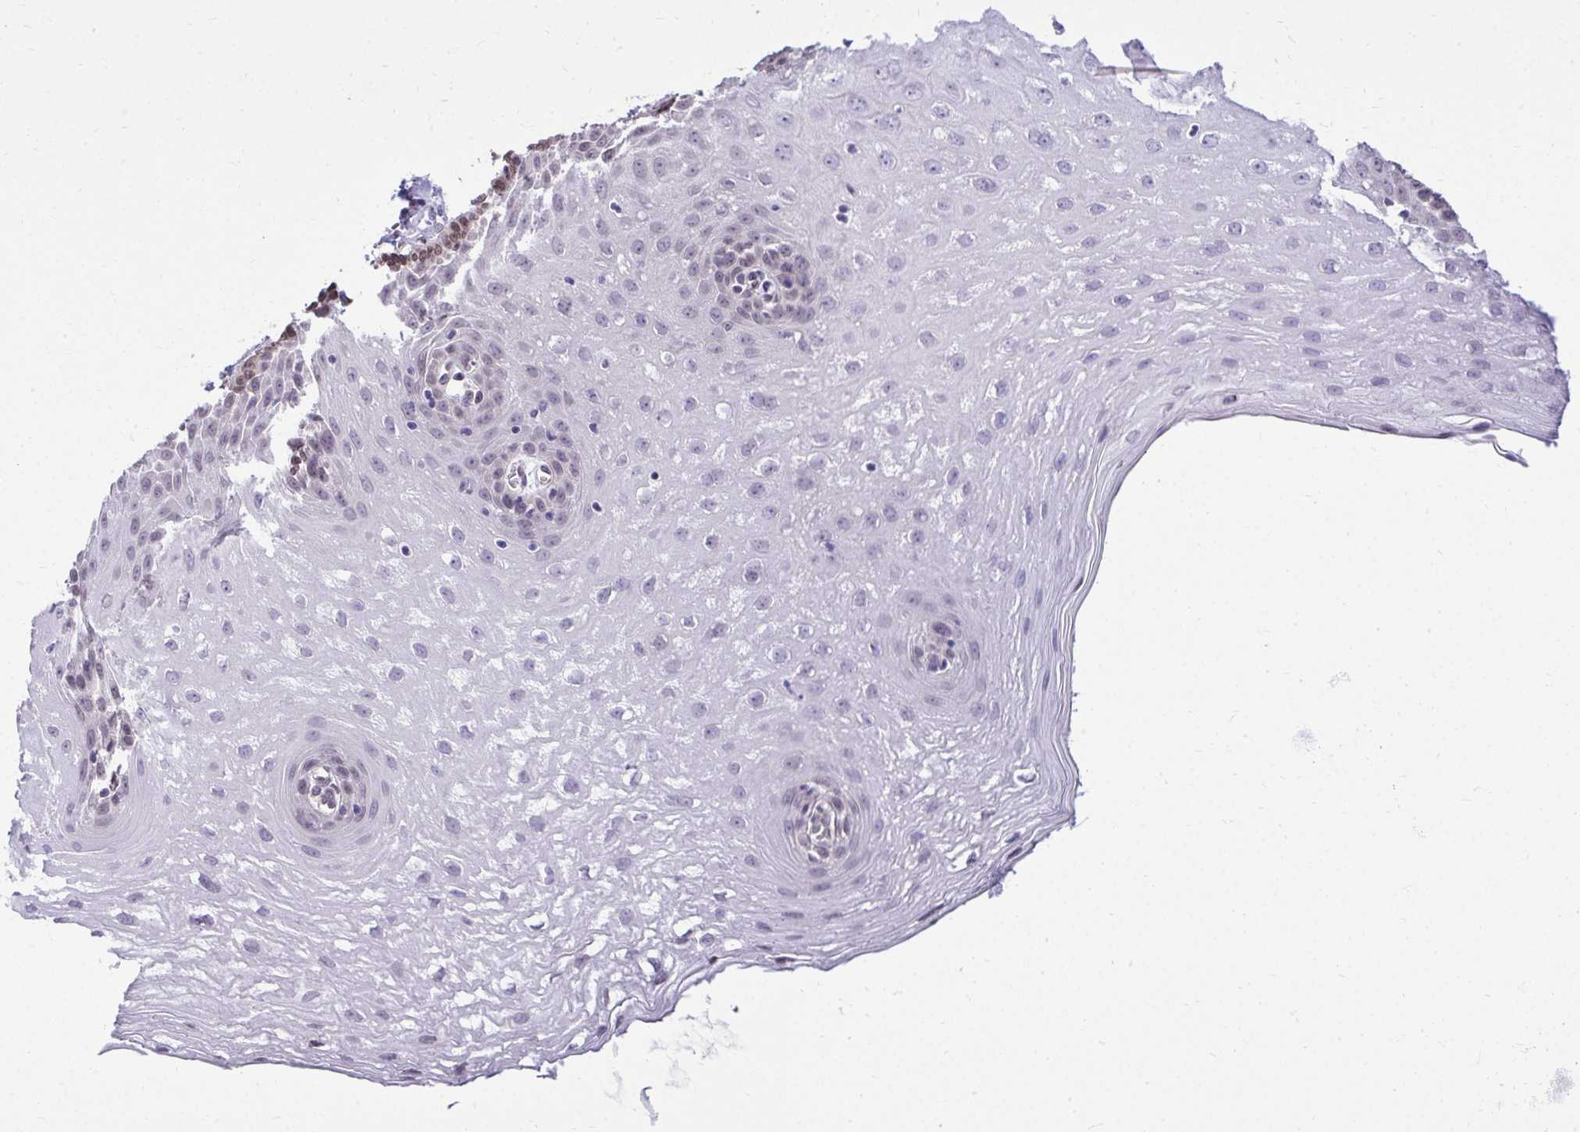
{"staining": {"intensity": "moderate", "quantity": "<25%", "location": "nuclear"}, "tissue": "esophagus", "cell_type": "Squamous epithelial cells", "image_type": "normal", "snomed": [{"axis": "morphology", "description": "Normal tissue, NOS"}, {"axis": "topography", "description": "Esophagus"}], "caption": "Brown immunohistochemical staining in normal esophagus reveals moderate nuclear positivity in approximately <25% of squamous epithelial cells.", "gene": "BANF1", "patient": {"sex": "female", "age": 81}}